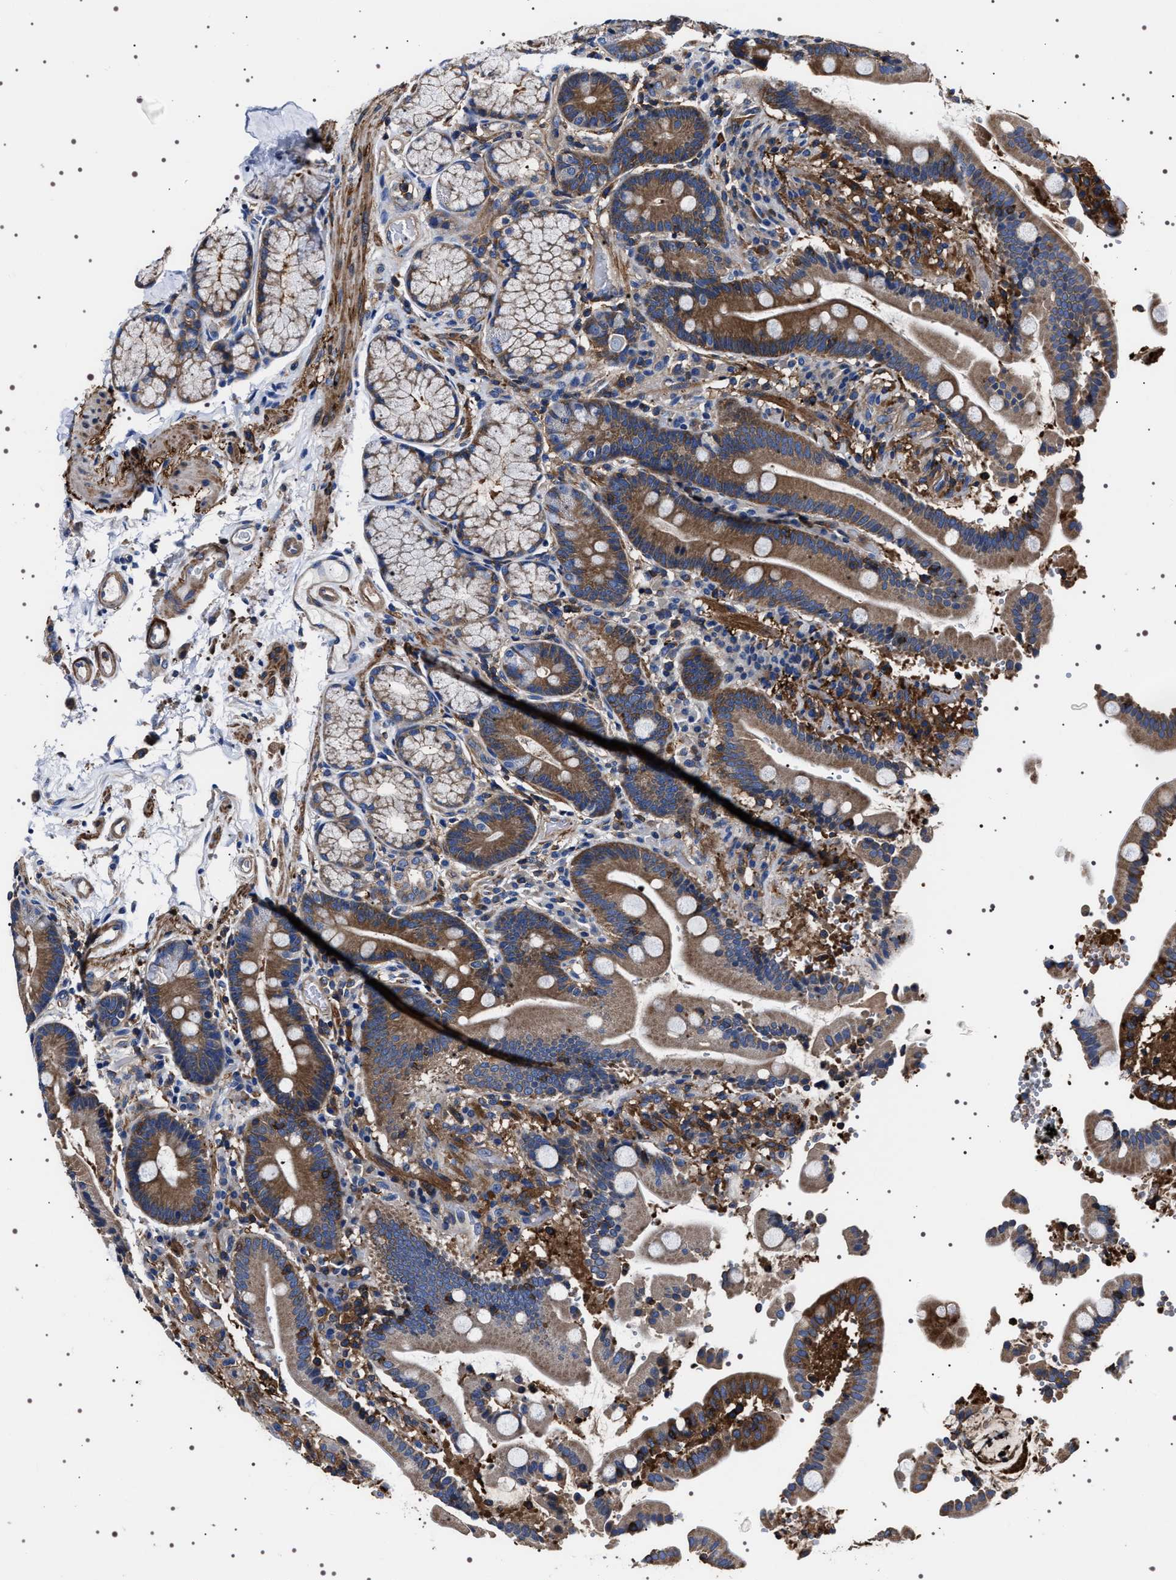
{"staining": {"intensity": "moderate", "quantity": ">75%", "location": "cytoplasmic/membranous"}, "tissue": "duodenum", "cell_type": "Glandular cells", "image_type": "normal", "snomed": [{"axis": "morphology", "description": "Normal tissue, NOS"}, {"axis": "topography", "description": "Small intestine, NOS"}], "caption": "Protein expression analysis of benign duodenum exhibits moderate cytoplasmic/membranous expression in approximately >75% of glandular cells.", "gene": "WDR1", "patient": {"sex": "female", "age": 71}}